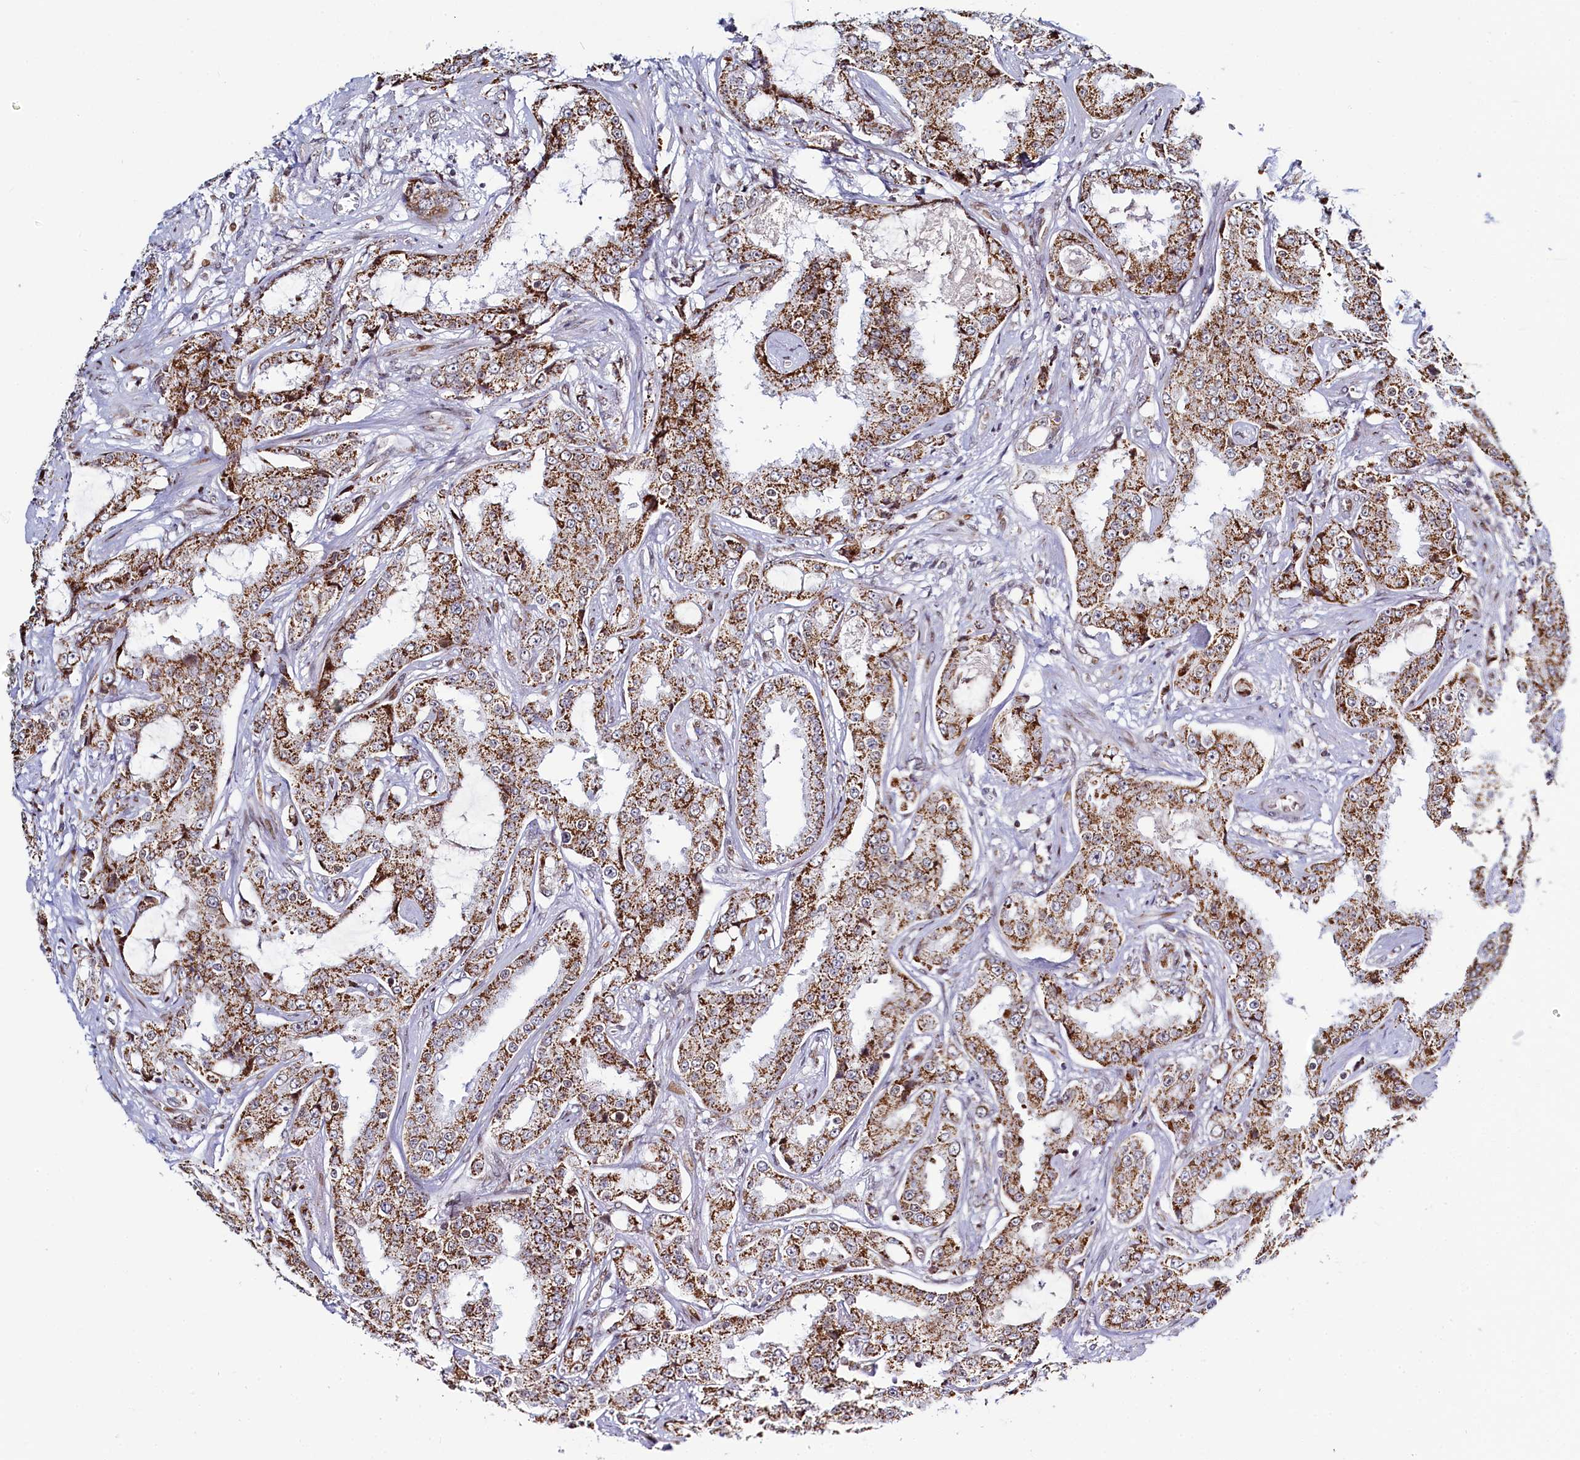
{"staining": {"intensity": "strong", "quantity": ">75%", "location": "cytoplasmic/membranous"}, "tissue": "prostate cancer", "cell_type": "Tumor cells", "image_type": "cancer", "snomed": [{"axis": "morphology", "description": "Adenocarcinoma, High grade"}, {"axis": "topography", "description": "Prostate"}], "caption": "Prostate cancer stained with a protein marker shows strong staining in tumor cells.", "gene": "HDGFL3", "patient": {"sex": "male", "age": 73}}